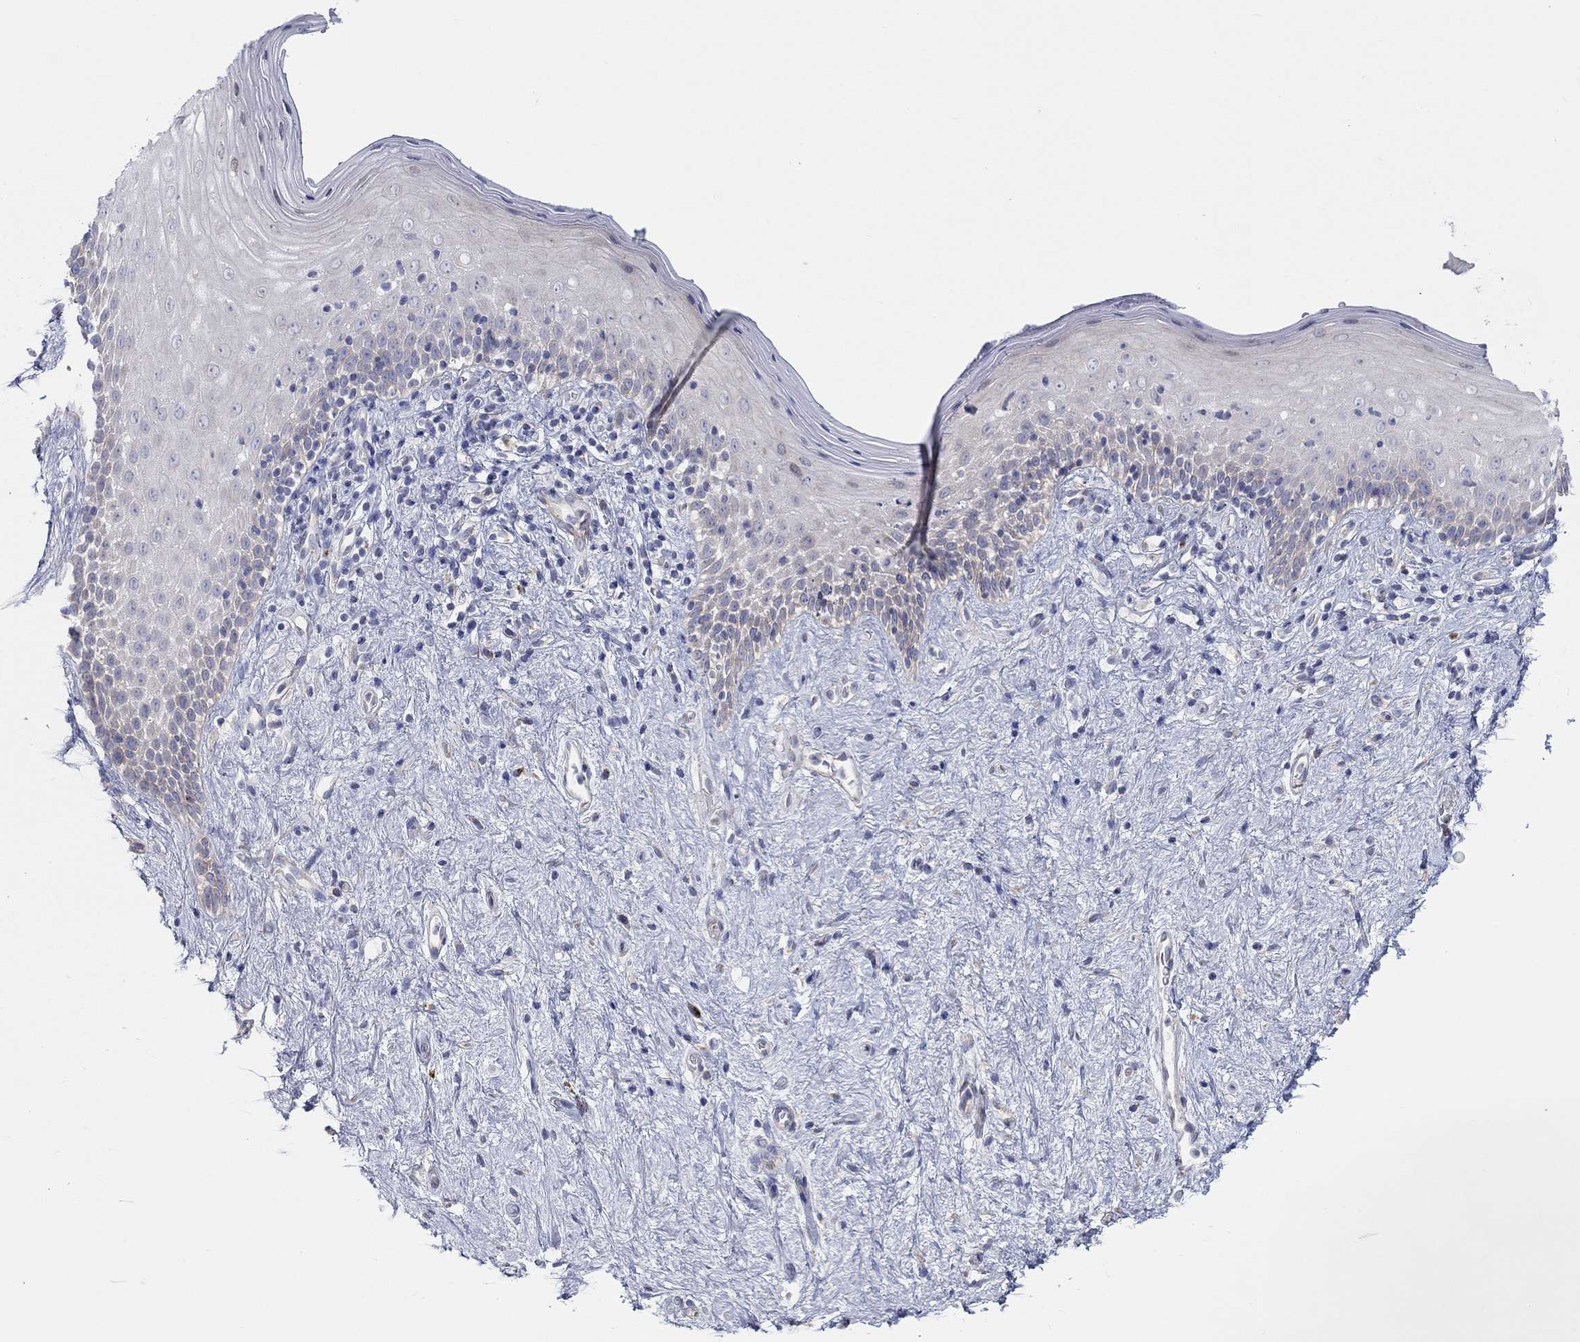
{"staining": {"intensity": "negative", "quantity": "none", "location": "none"}, "tissue": "vagina", "cell_type": "Squamous epithelial cells", "image_type": "normal", "snomed": [{"axis": "morphology", "description": "Normal tissue, NOS"}, {"axis": "topography", "description": "Vagina"}], "caption": "Squamous epithelial cells show no significant protein staining in benign vagina. The staining was performed using DAB to visualize the protein expression in brown, while the nuclei were stained in blue with hematoxylin (Magnification: 20x).", "gene": "BCO2", "patient": {"sex": "female", "age": 47}}